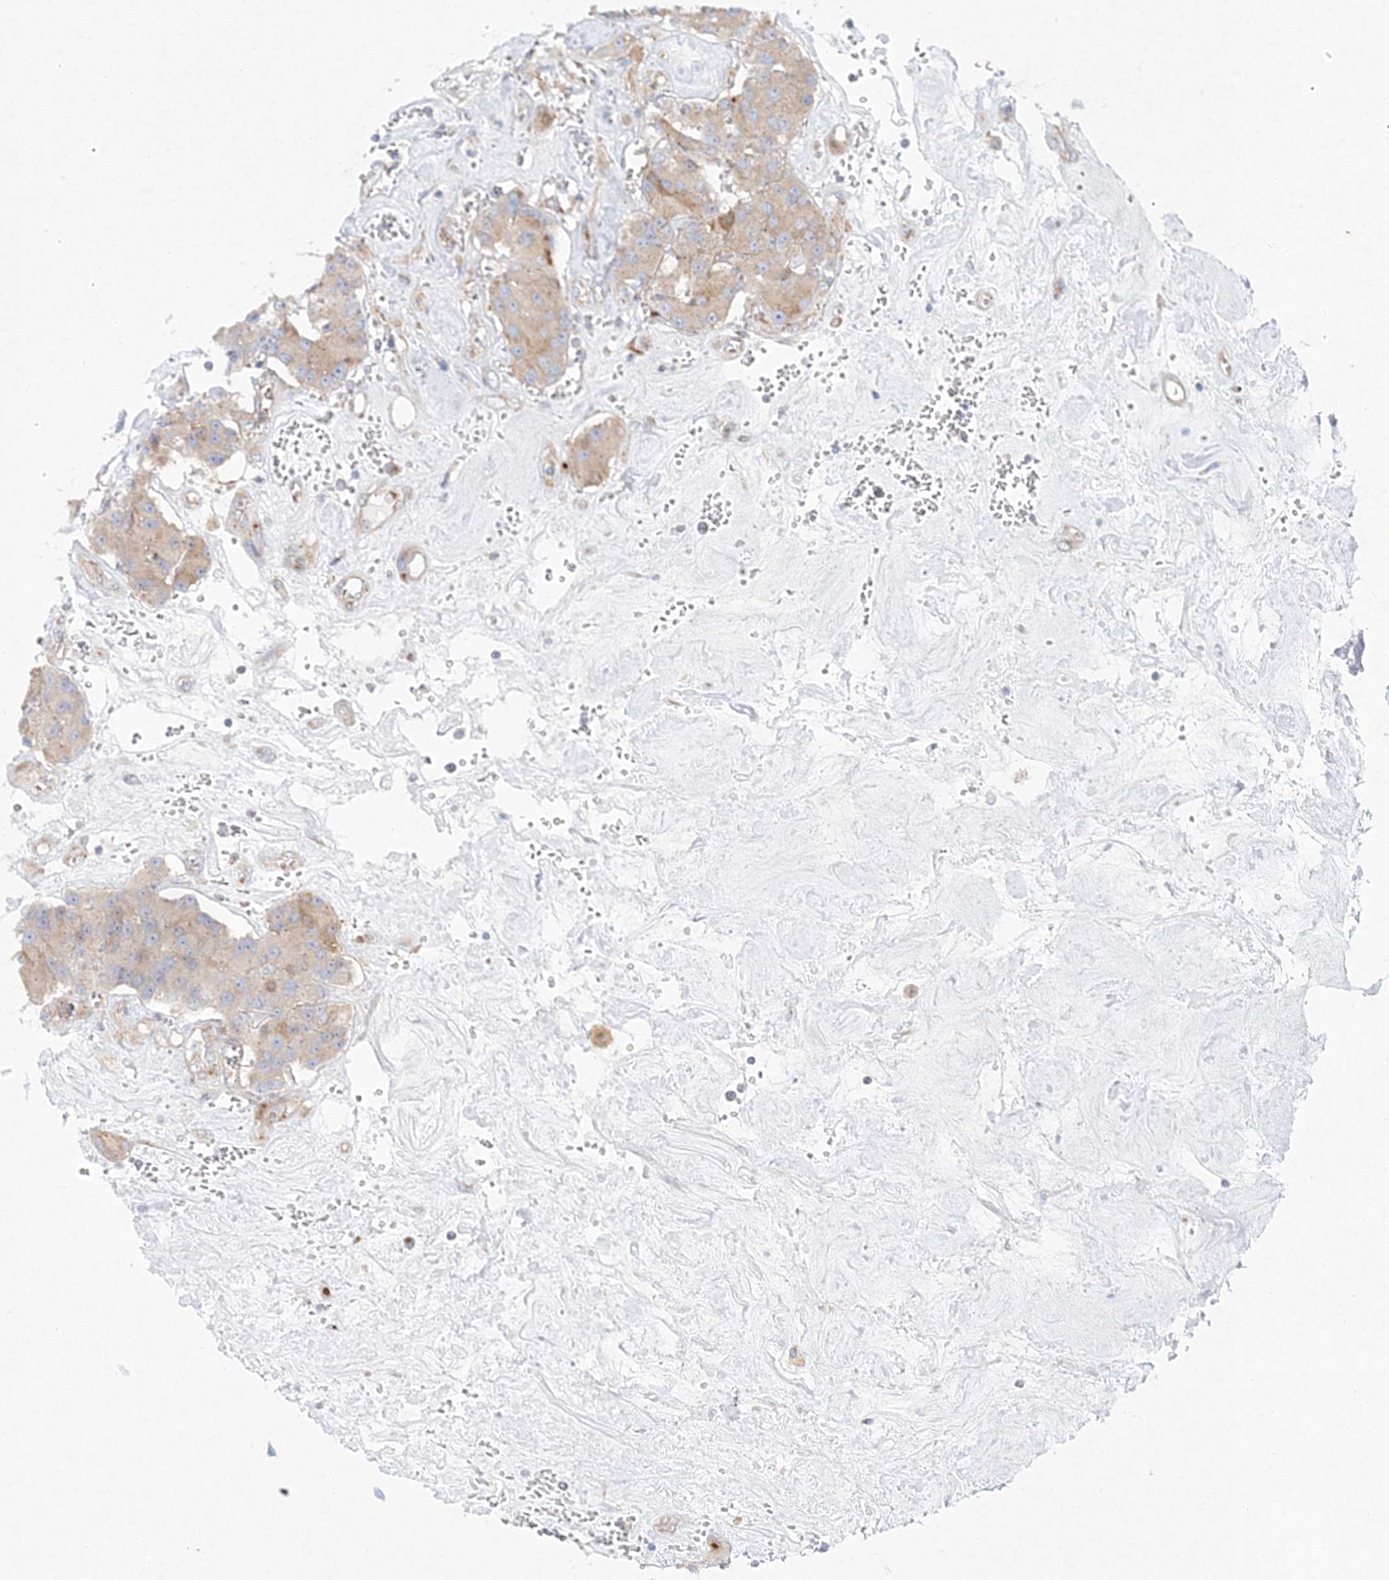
{"staining": {"intensity": "weak", "quantity": ">75%", "location": "cytoplasmic/membranous"}, "tissue": "carcinoid", "cell_type": "Tumor cells", "image_type": "cancer", "snomed": [{"axis": "morphology", "description": "Carcinoid, malignant, NOS"}, {"axis": "topography", "description": "Pancreas"}], "caption": "A low amount of weak cytoplasmic/membranous staining is appreciated in about >75% of tumor cells in carcinoid (malignant) tissue.", "gene": "SEC23IP", "patient": {"sex": "male", "age": 41}}